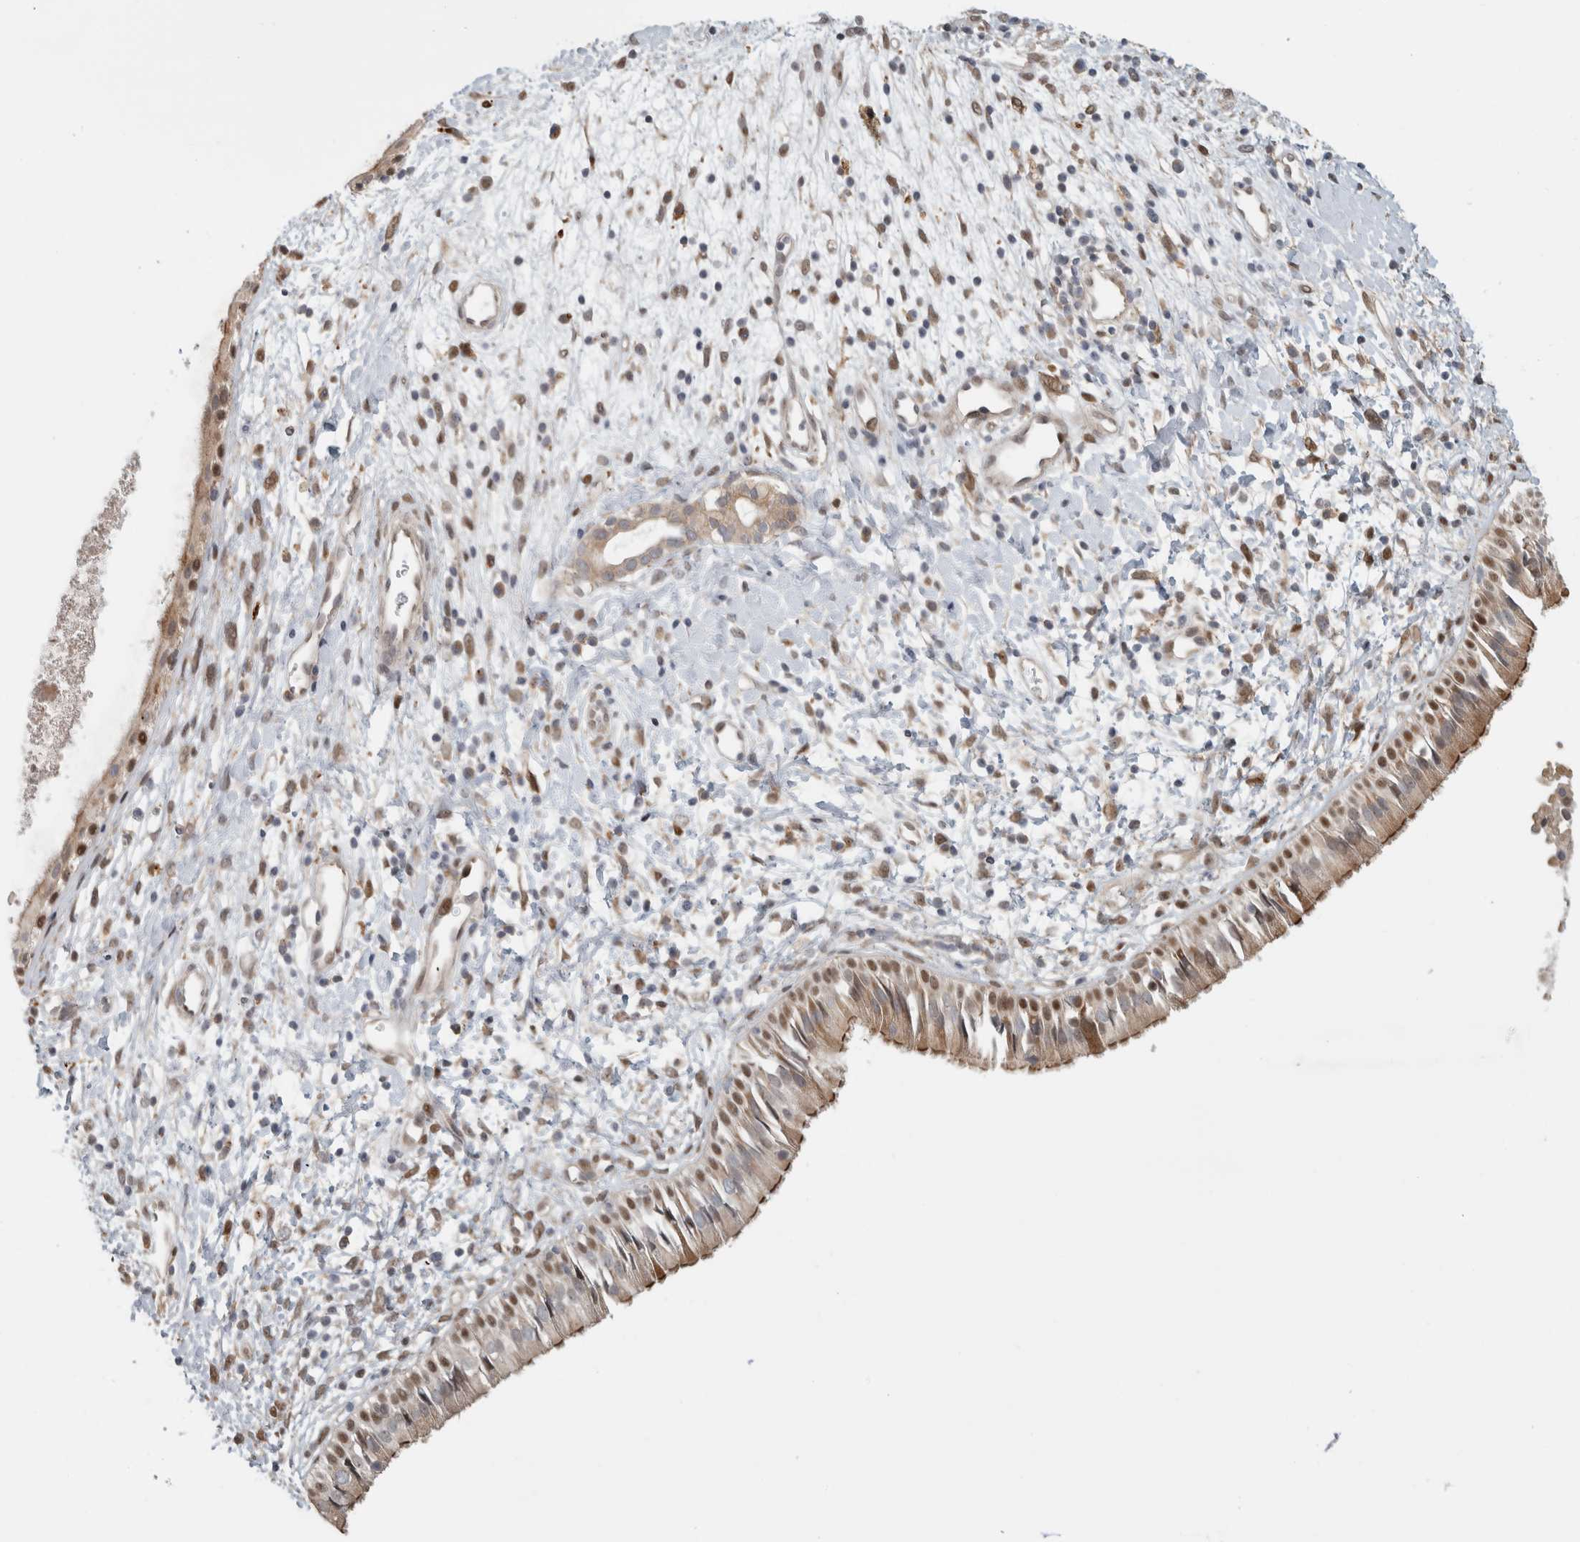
{"staining": {"intensity": "moderate", "quantity": ">75%", "location": "cytoplasmic/membranous,nuclear"}, "tissue": "nasopharynx", "cell_type": "Respiratory epithelial cells", "image_type": "normal", "snomed": [{"axis": "morphology", "description": "Normal tissue, NOS"}, {"axis": "topography", "description": "Nasopharynx"}], "caption": "Immunohistochemical staining of normal human nasopharynx displays medium levels of moderate cytoplasmic/membranous,nuclear positivity in approximately >75% of respiratory epithelial cells.", "gene": "NAB2", "patient": {"sex": "male", "age": 22}}